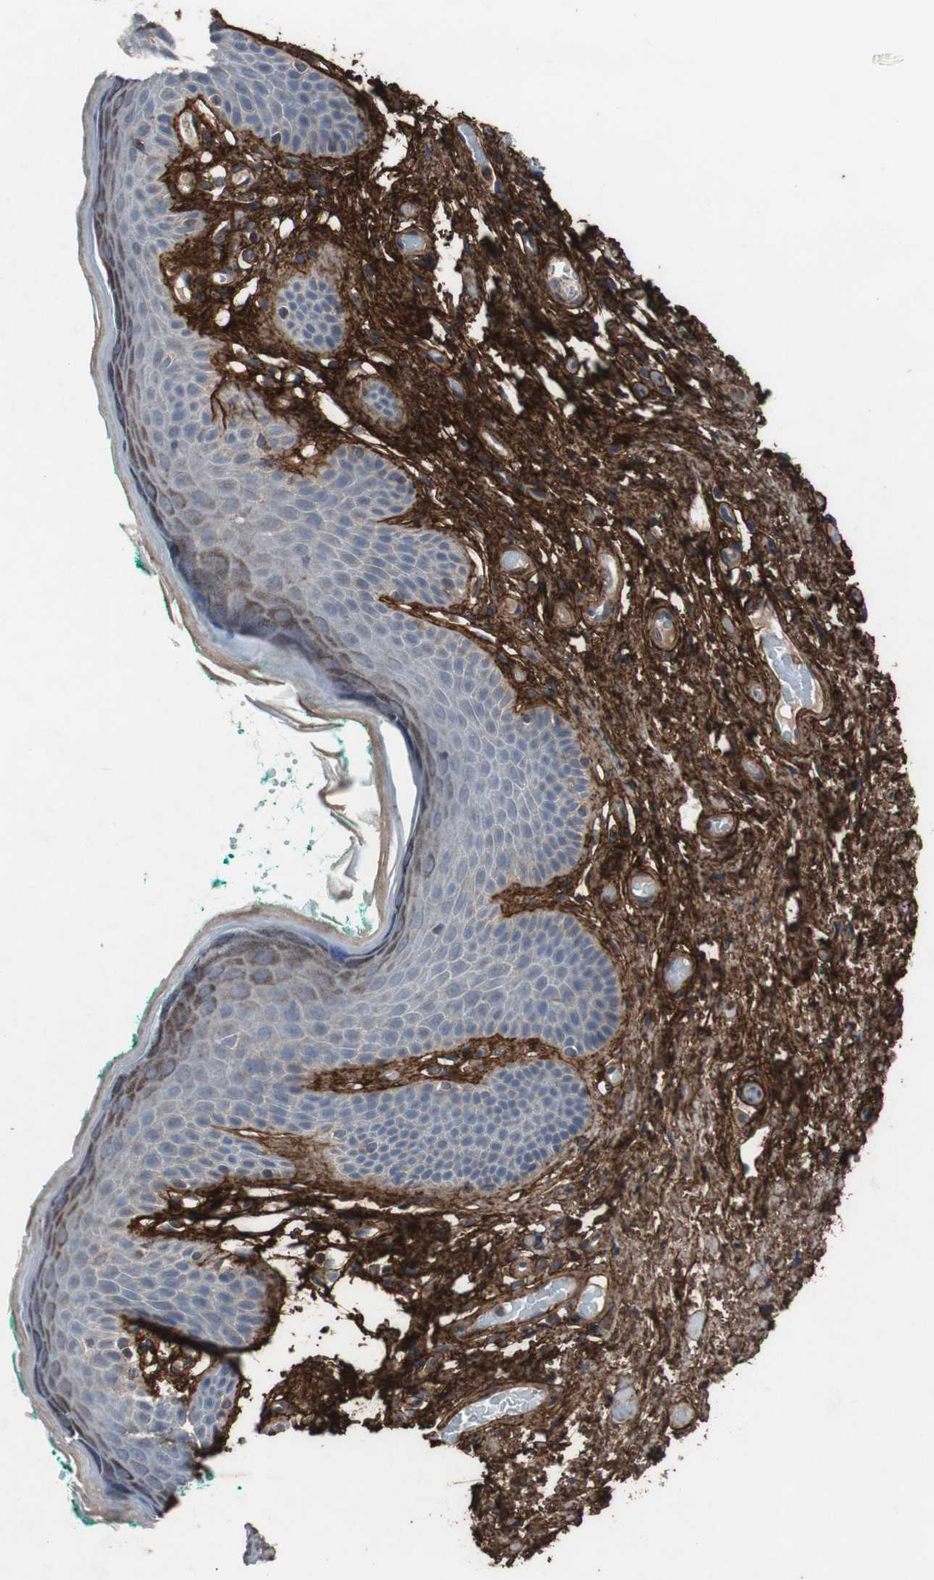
{"staining": {"intensity": "strong", "quantity": "<25%", "location": "cytoplasmic/membranous"}, "tissue": "skin", "cell_type": "Epidermal cells", "image_type": "normal", "snomed": [{"axis": "morphology", "description": "Normal tissue, NOS"}, {"axis": "topography", "description": "Anal"}], "caption": "DAB (3,3'-diaminobenzidine) immunohistochemical staining of unremarkable skin exhibits strong cytoplasmic/membranous protein staining in approximately <25% of epidermal cells. (Stains: DAB (3,3'-diaminobenzidine) in brown, nuclei in blue, Microscopy: brightfield microscopy at high magnification).", "gene": "COL6A2", "patient": {"sex": "male", "age": 74}}